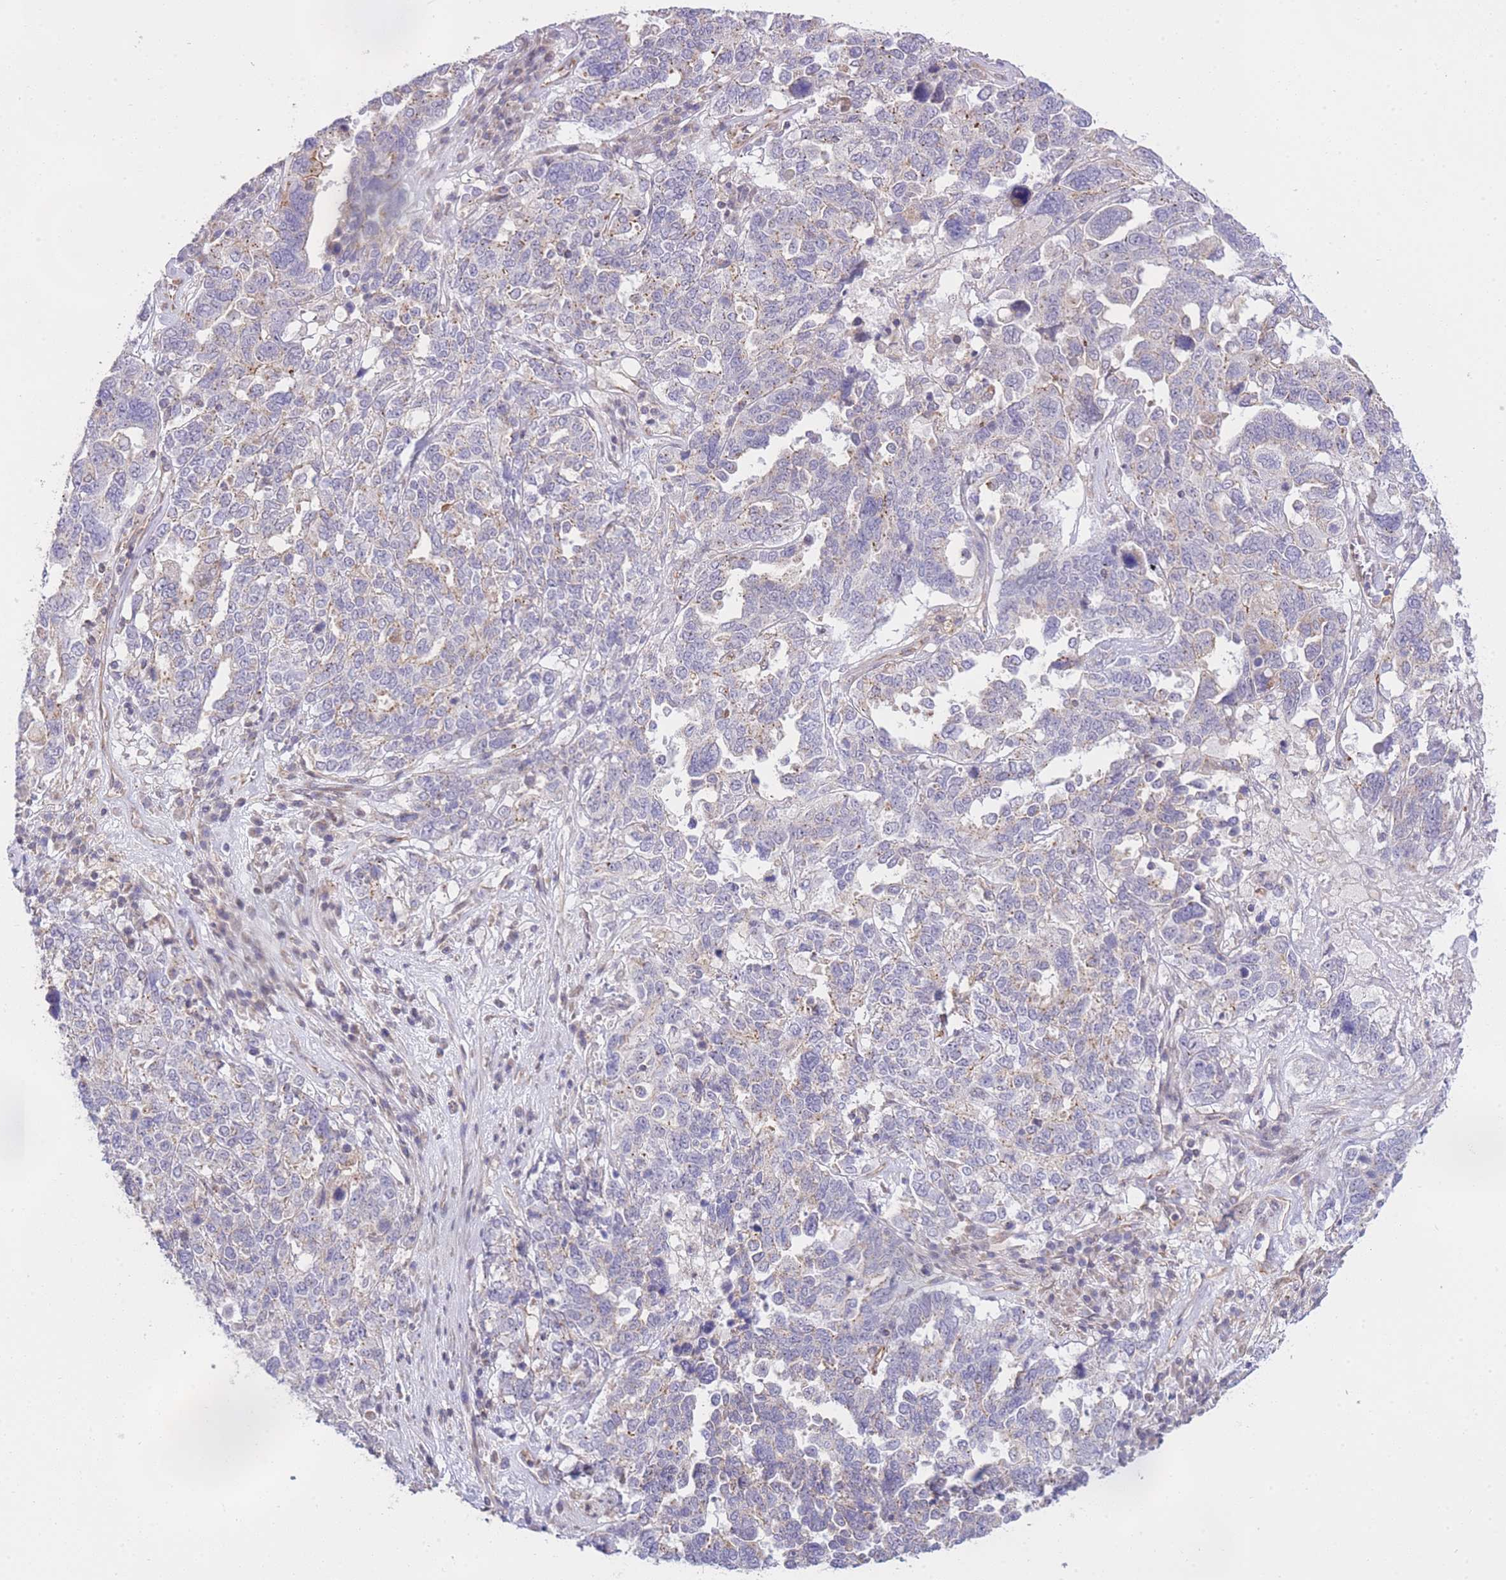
{"staining": {"intensity": "weak", "quantity": "<25%", "location": "cytoplasmic/membranous"}, "tissue": "ovarian cancer", "cell_type": "Tumor cells", "image_type": "cancer", "snomed": [{"axis": "morphology", "description": "Carcinoma, endometroid"}, {"axis": "topography", "description": "Ovary"}], "caption": "Photomicrograph shows no significant protein expression in tumor cells of endometroid carcinoma (ovarian).", "gene": "CTBP1", "patient": {"sex": "female", "age": 62}}